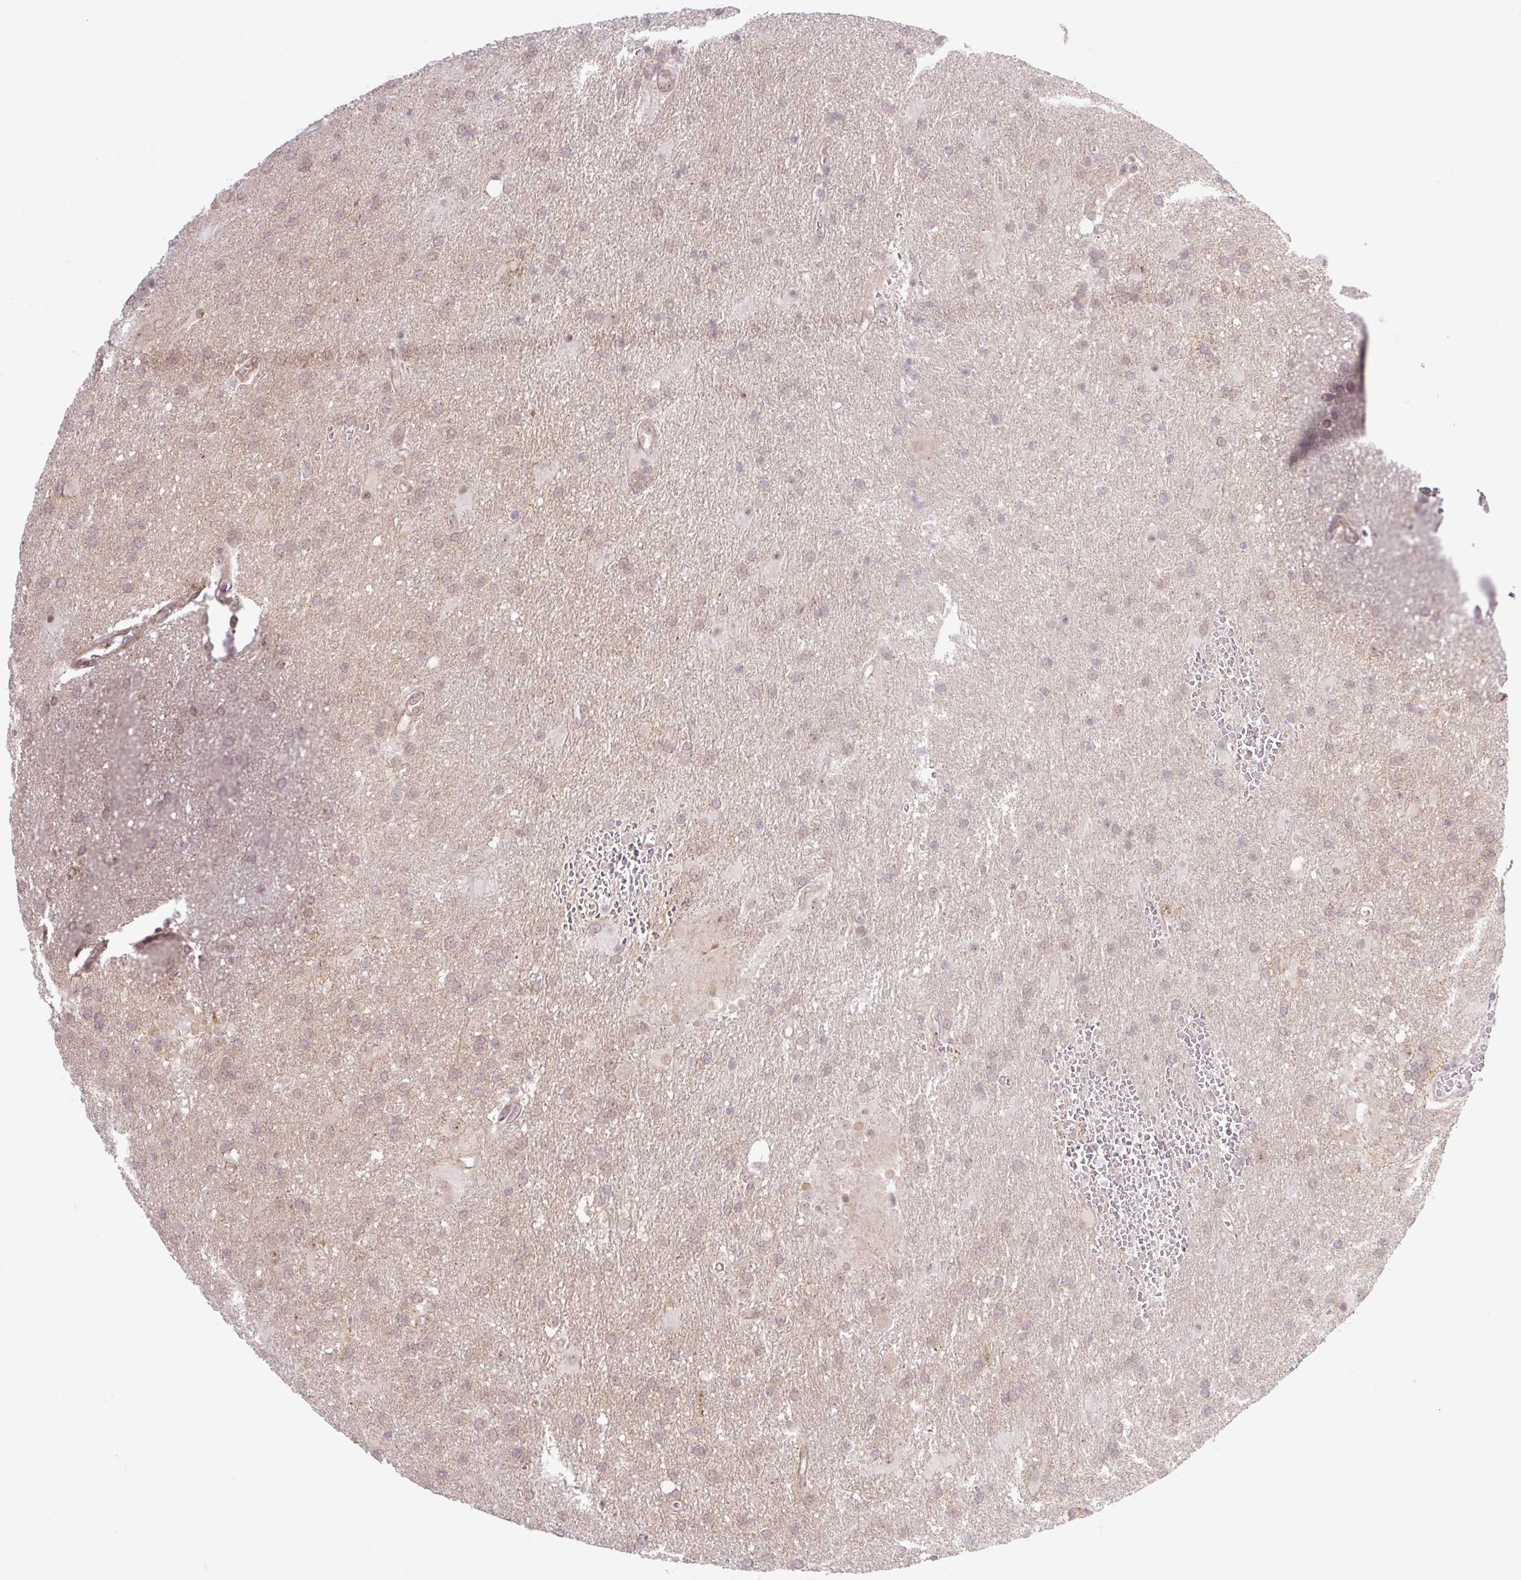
{"staining": {"intensity": "weak", "quantity": "<25%", "location": "cytoplasmic/membranous"}, "tissue": "glioma", "cell_type": "Tumor cells", "image_type": "cancer", "snomed": [{"axis": "morphology", "description": "Glioma, malignant, Low grade"}, {"axis": "topography", "description": "Brain"}], "caption": "Tumor cells are negative for brown protein staining in malignant glioma (low-grade). (DAB immunohistochemistry, high magnification).", "gene": "ICE1", "patient": {"sex": "male", "age": 66}}